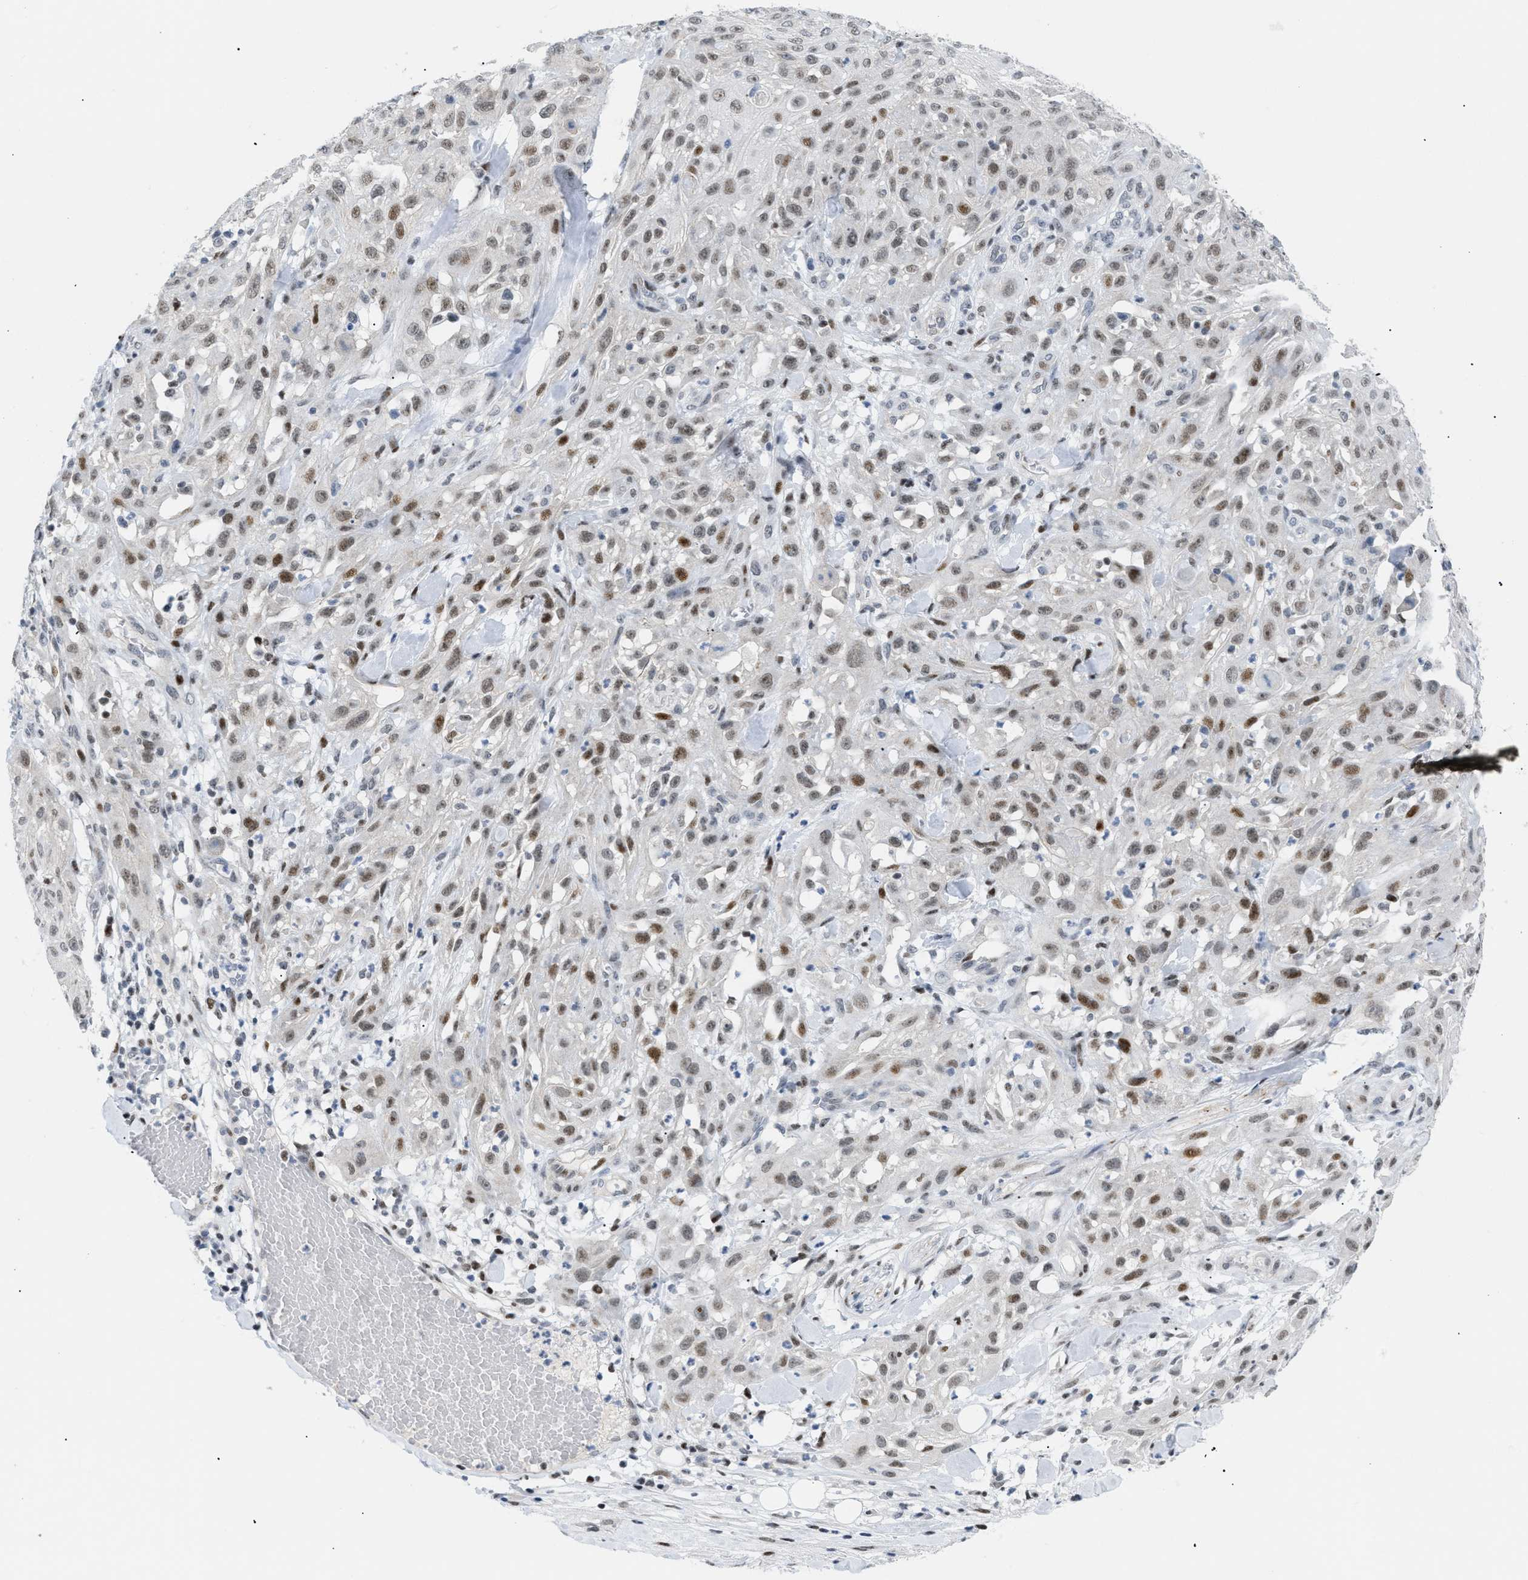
{"staining": {"intensity": "moderate", "quantity": ">75%", "location": "nuclear"}, "tissue": "skin cancer", "cell_type": "Tumor cells", "image_type": "cancer", "snomed": [{"axis": "morphology", "description": "Squamous cell carcinoma, NOS"}, {"axis": "topography", "description": "Skin"}], "caption": "Squamous cell carcinoma (skin) stained with a protein marker demonstrates moderate staining in tumor cells.", "gene": "MED1", "patient": {"sex": "male", "age": 75}}